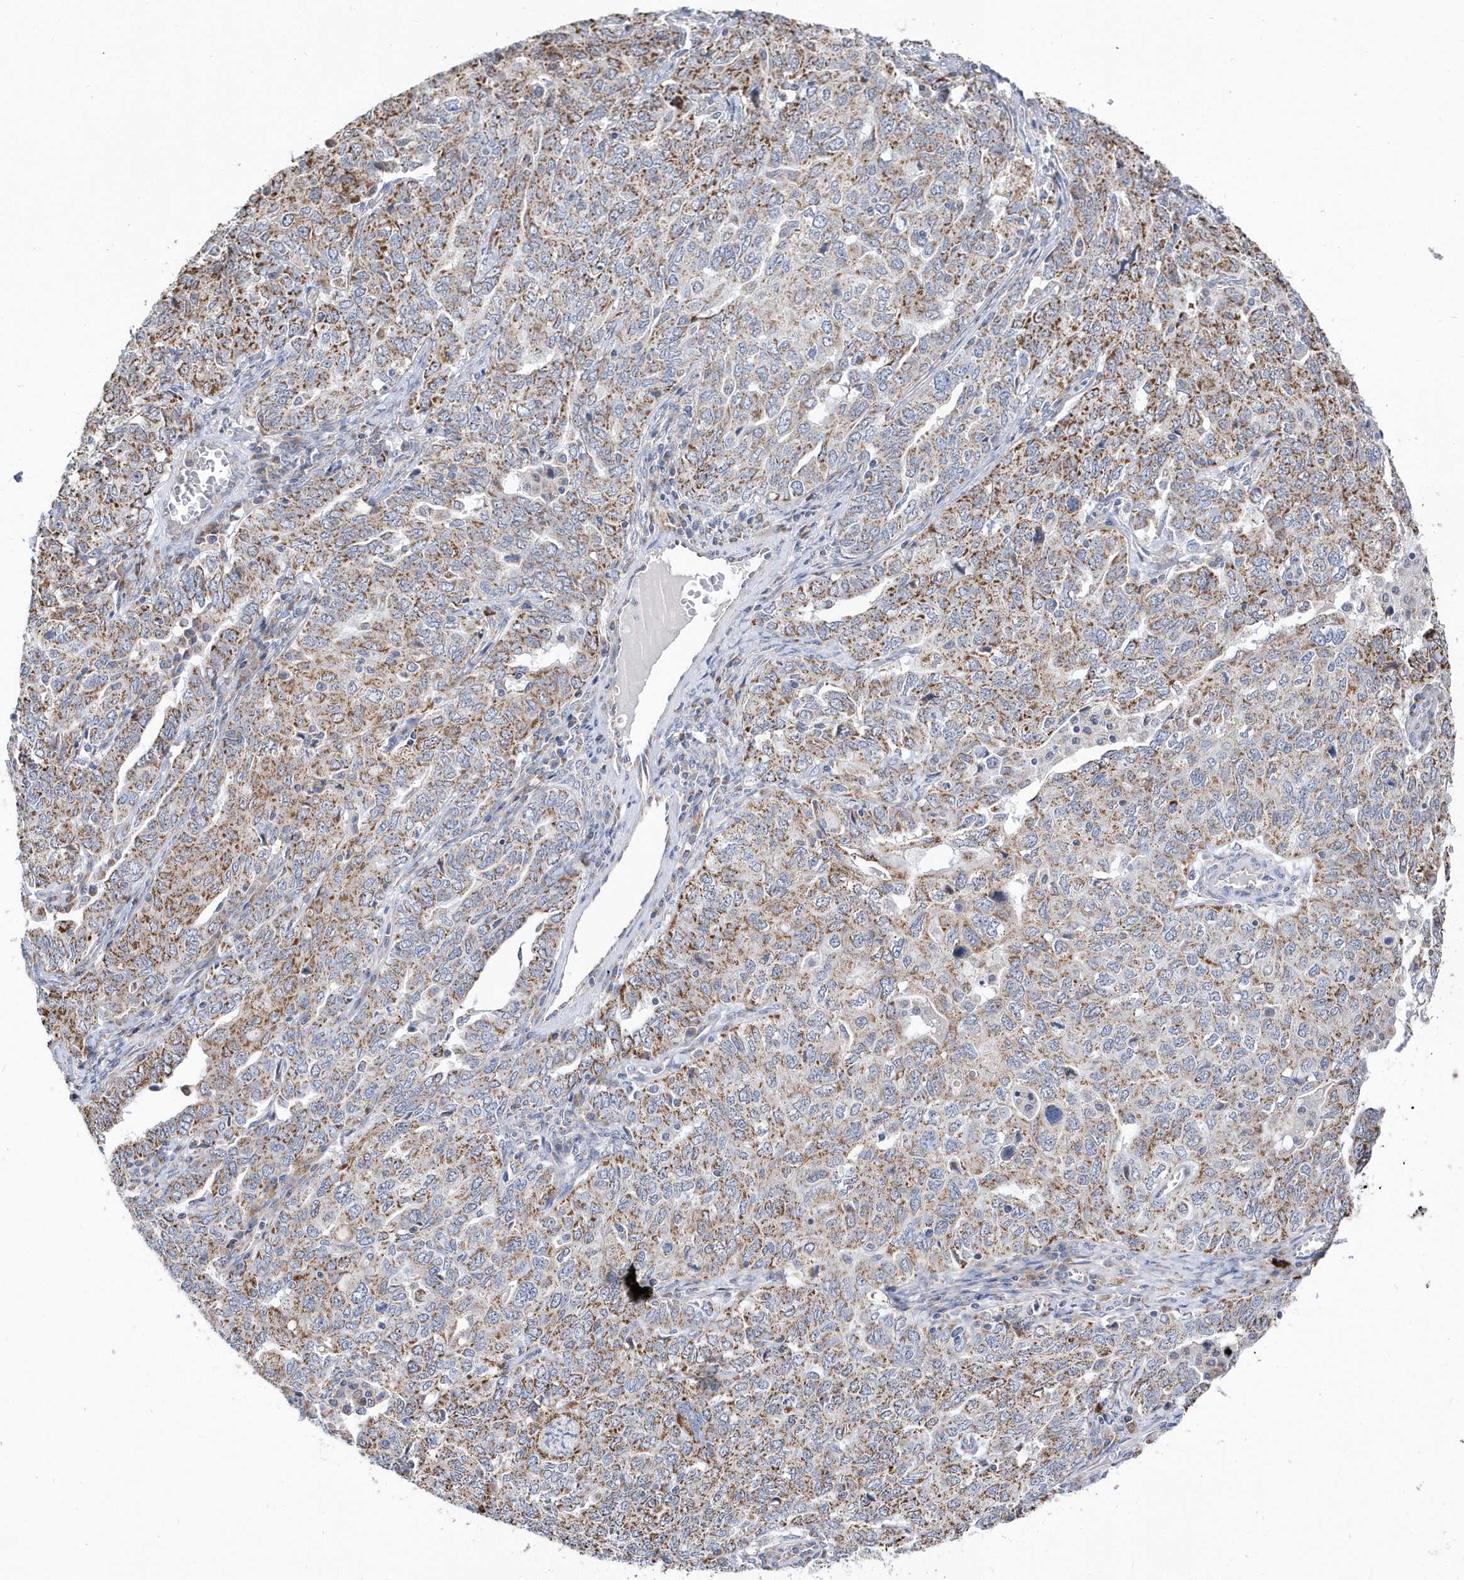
{"staining": {"intensity": "moderate", "quantity": ">75%", "location": "cytoplasmic/membranous"}, "tissue": "ovarian cancer", "cell_type": "Tumor cells", "image_type": "cancer", "snomed": [{"axis": "morphology", "description": "Carcinoma, endometroid"}, {"axis": "topography", "description": "Ovary"}], "caption": "Moderate cytoplasmic/membranous positivity for a protein is seen in approximately >75% of tumor cells of ovarian endometroid carcinoma using immunohistochemistry (IHC).", "gene": "SPATA5", "patient": {"sex": "female", "age": 62}}